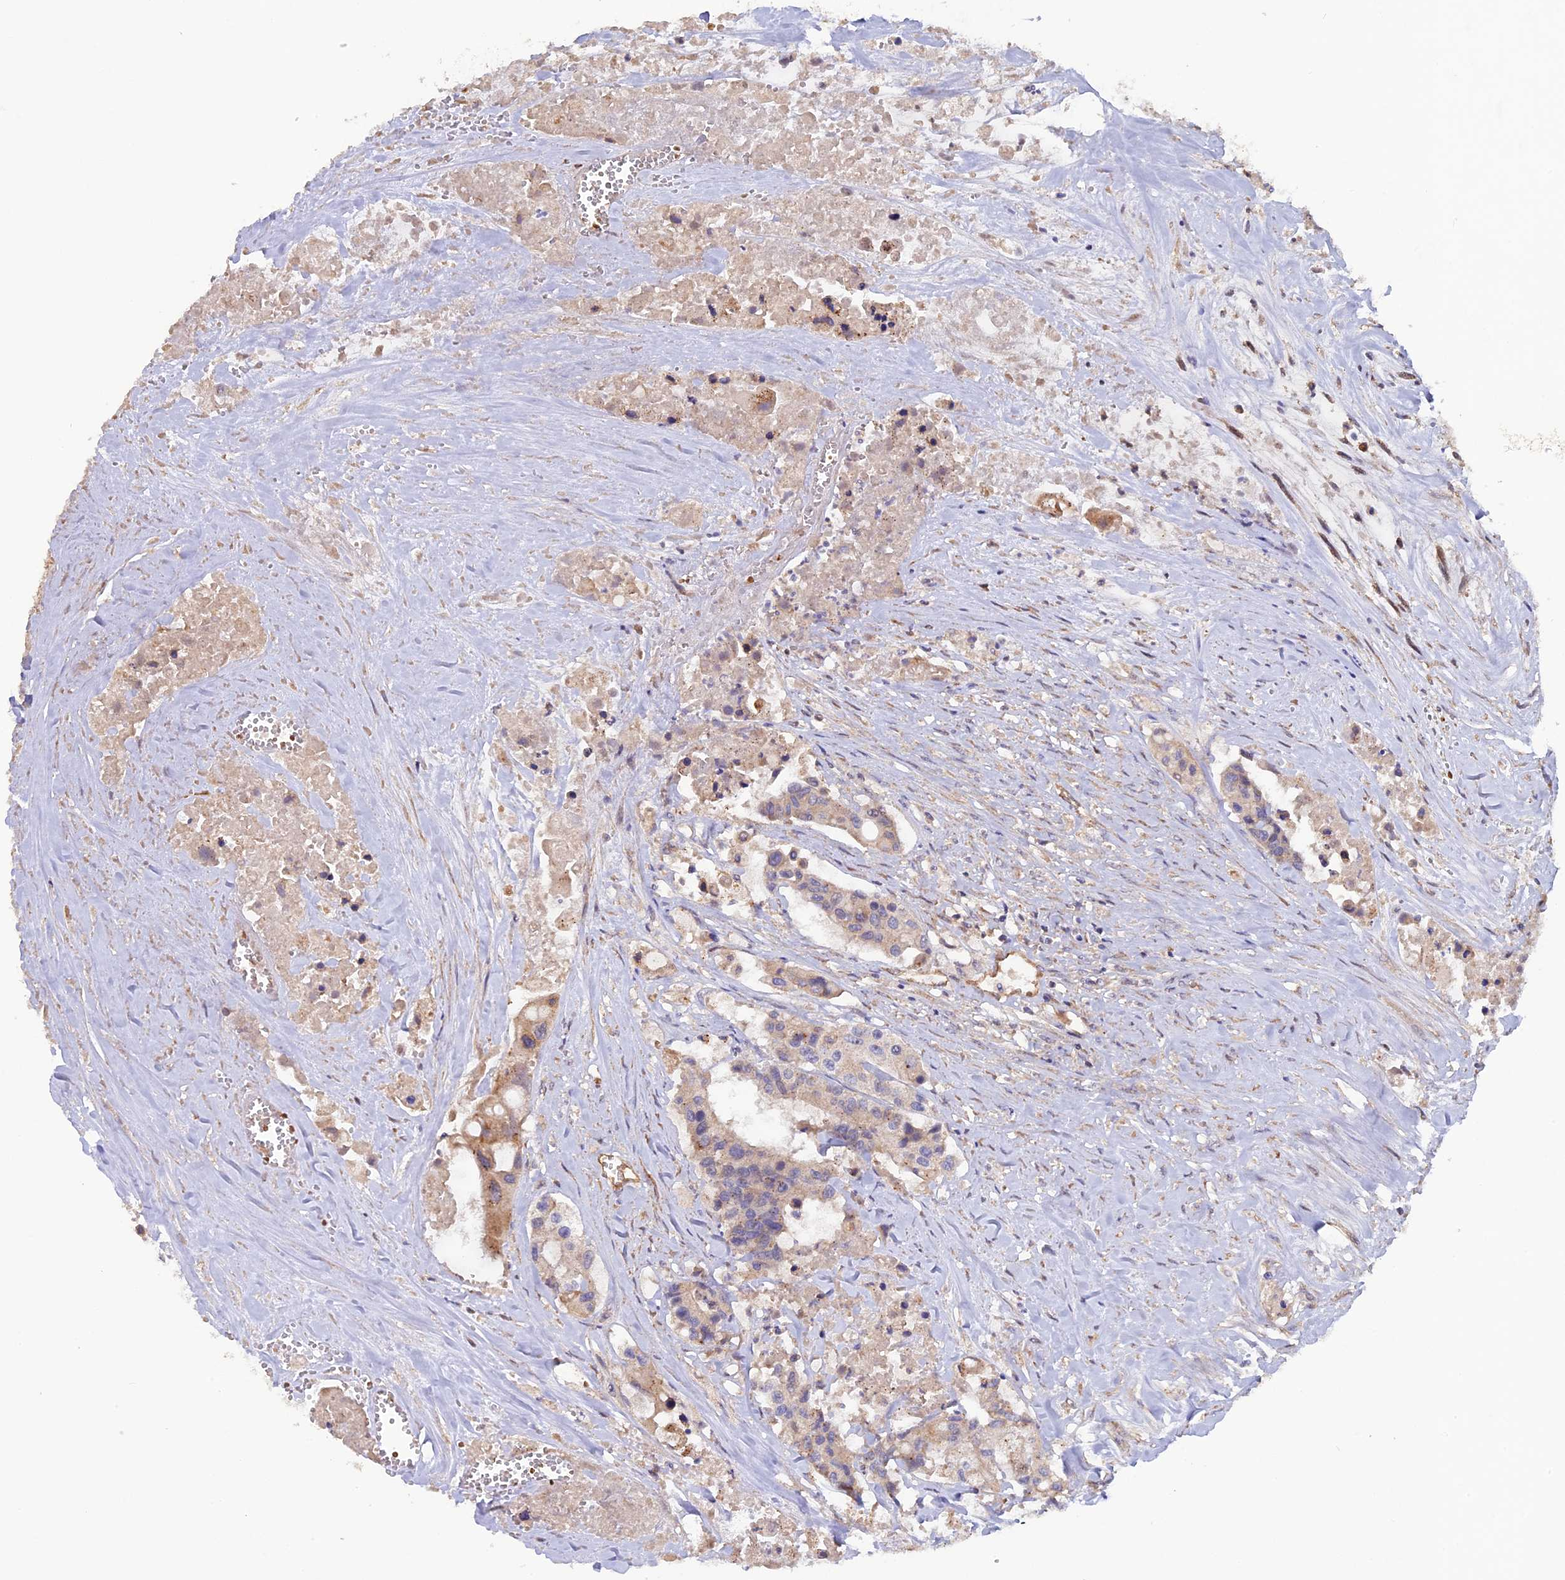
{"staining": {"intensity": "weak", "quantity": "25%-75%", "location": "cytoplasmic/membranous"}, "tissue": "colorectal cancer", "cell_type": "Tumor cells", "image_type": "cancer", "snomed": [{"axis": "morphology", "description": "Adenocarcinoma, NOS"}, {"axis": "topography", "description": "Colon"}], "caption": "Human colorectal adenocarcinoma stained with a brown dye reveals weak cytoplasmic/membranous positive staining in approximately 25%-75% of tumor cells.", "gene": "DUS3L", "patient": {"sex": "male", "age": 77}}